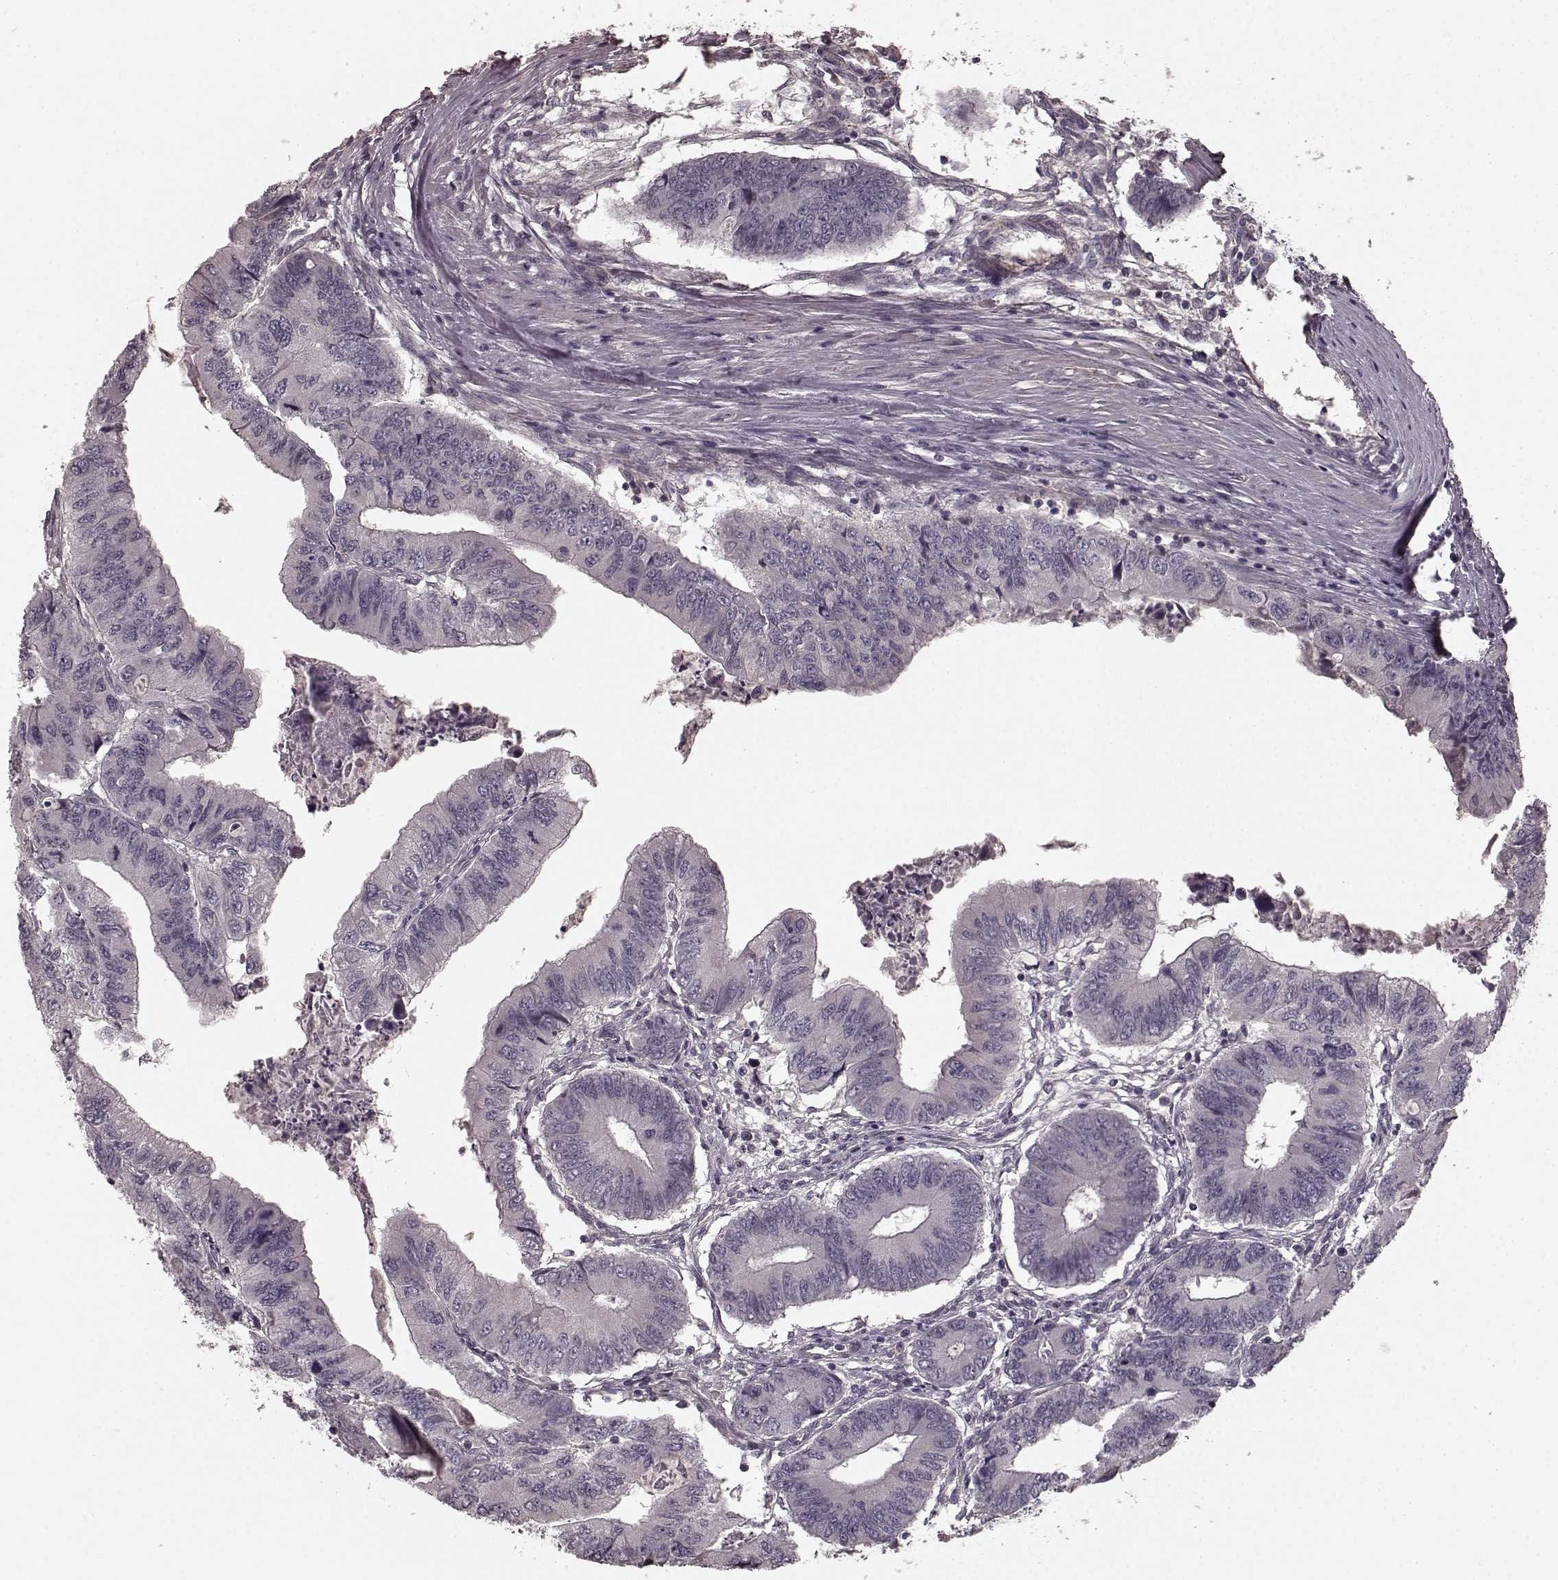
{"staining": {"intensity": "negative", "quantity": "none", "location": "none"}, "tissue": "colorectal cancer", "cell_type": "Tumor cells", "image_type": "cancer", "snomed": [{"axis": "morphology", "description": "Adenocarcinoma, NOS"}, {"axis": "topography", "description": "Colon"}], "caption": "The image demonstrates no staining of tumor cells in colorectal cancer.", "gene": "PRKCE", "patient": {"sex": "male", "age": 53}}